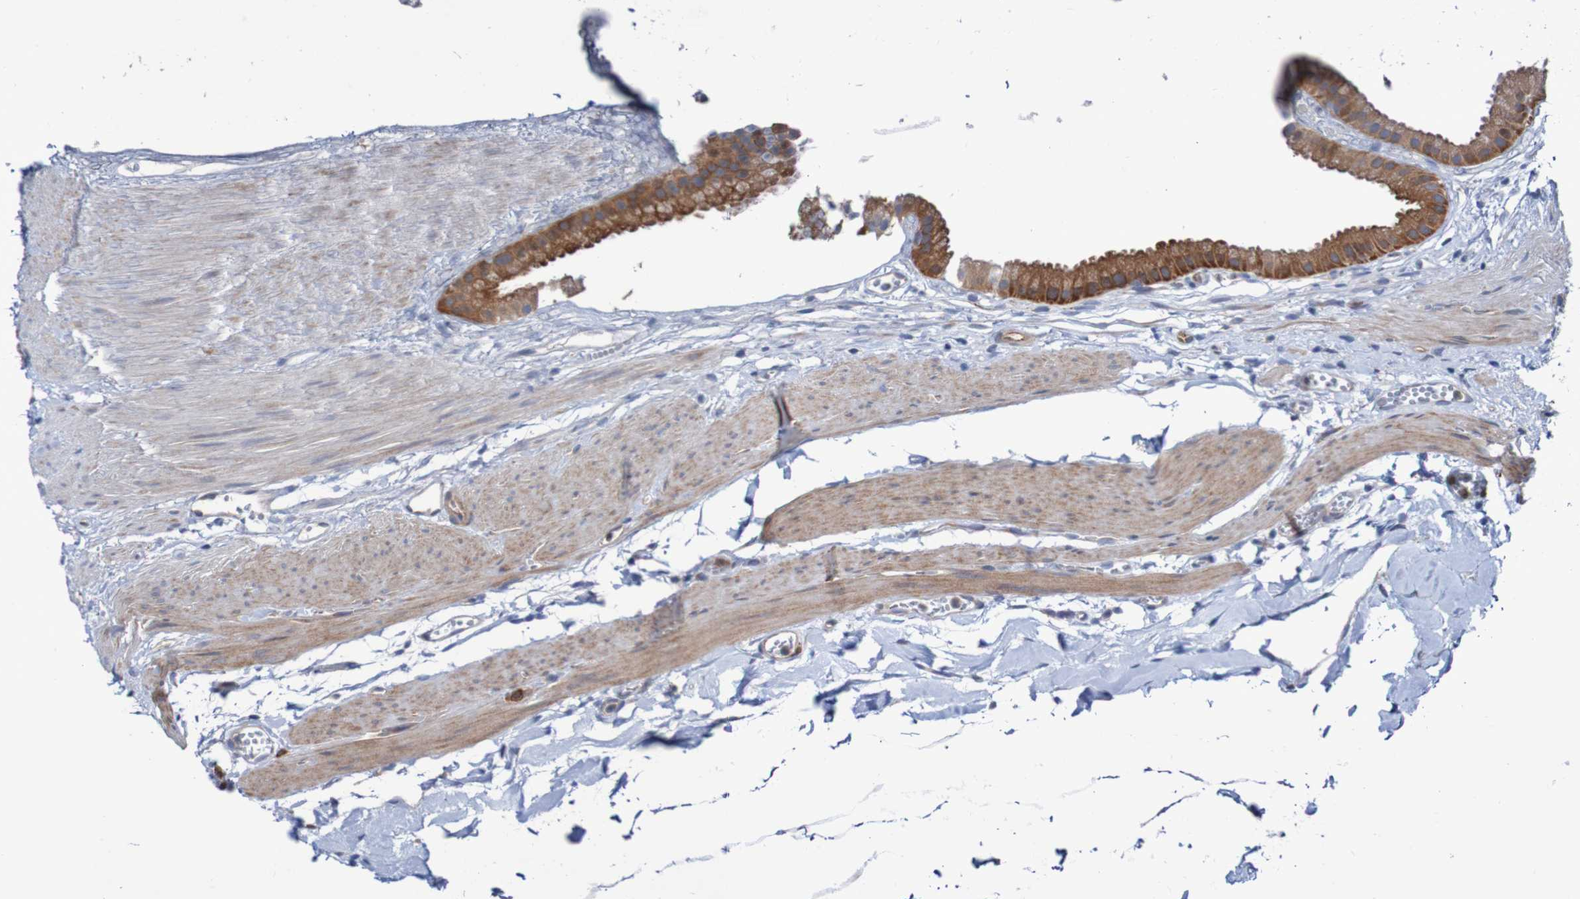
{"staining": {"intensity": "strong", "quantity": ">75%", "location": "cytoplasmic/membranous"}, "tissue": "gallbladder", "cell_type": "Glandular cells", "image_type": "normal", "snomed": [{"axis": "morphology", "description": "Normal tissue, NOS"}, {"axis": "topography", "description": "Gallbladder"}], "caption": "This photomicrograph reveals normal gallbladder stained with IHC to label a protein in brown. The cytoplasmic/membranous of glandular cells show strong positivity for the protein. Nuclei are counter-stained blue.", "gene": "ANGPT4", "patient": {"sex": "female", "age": 64}}